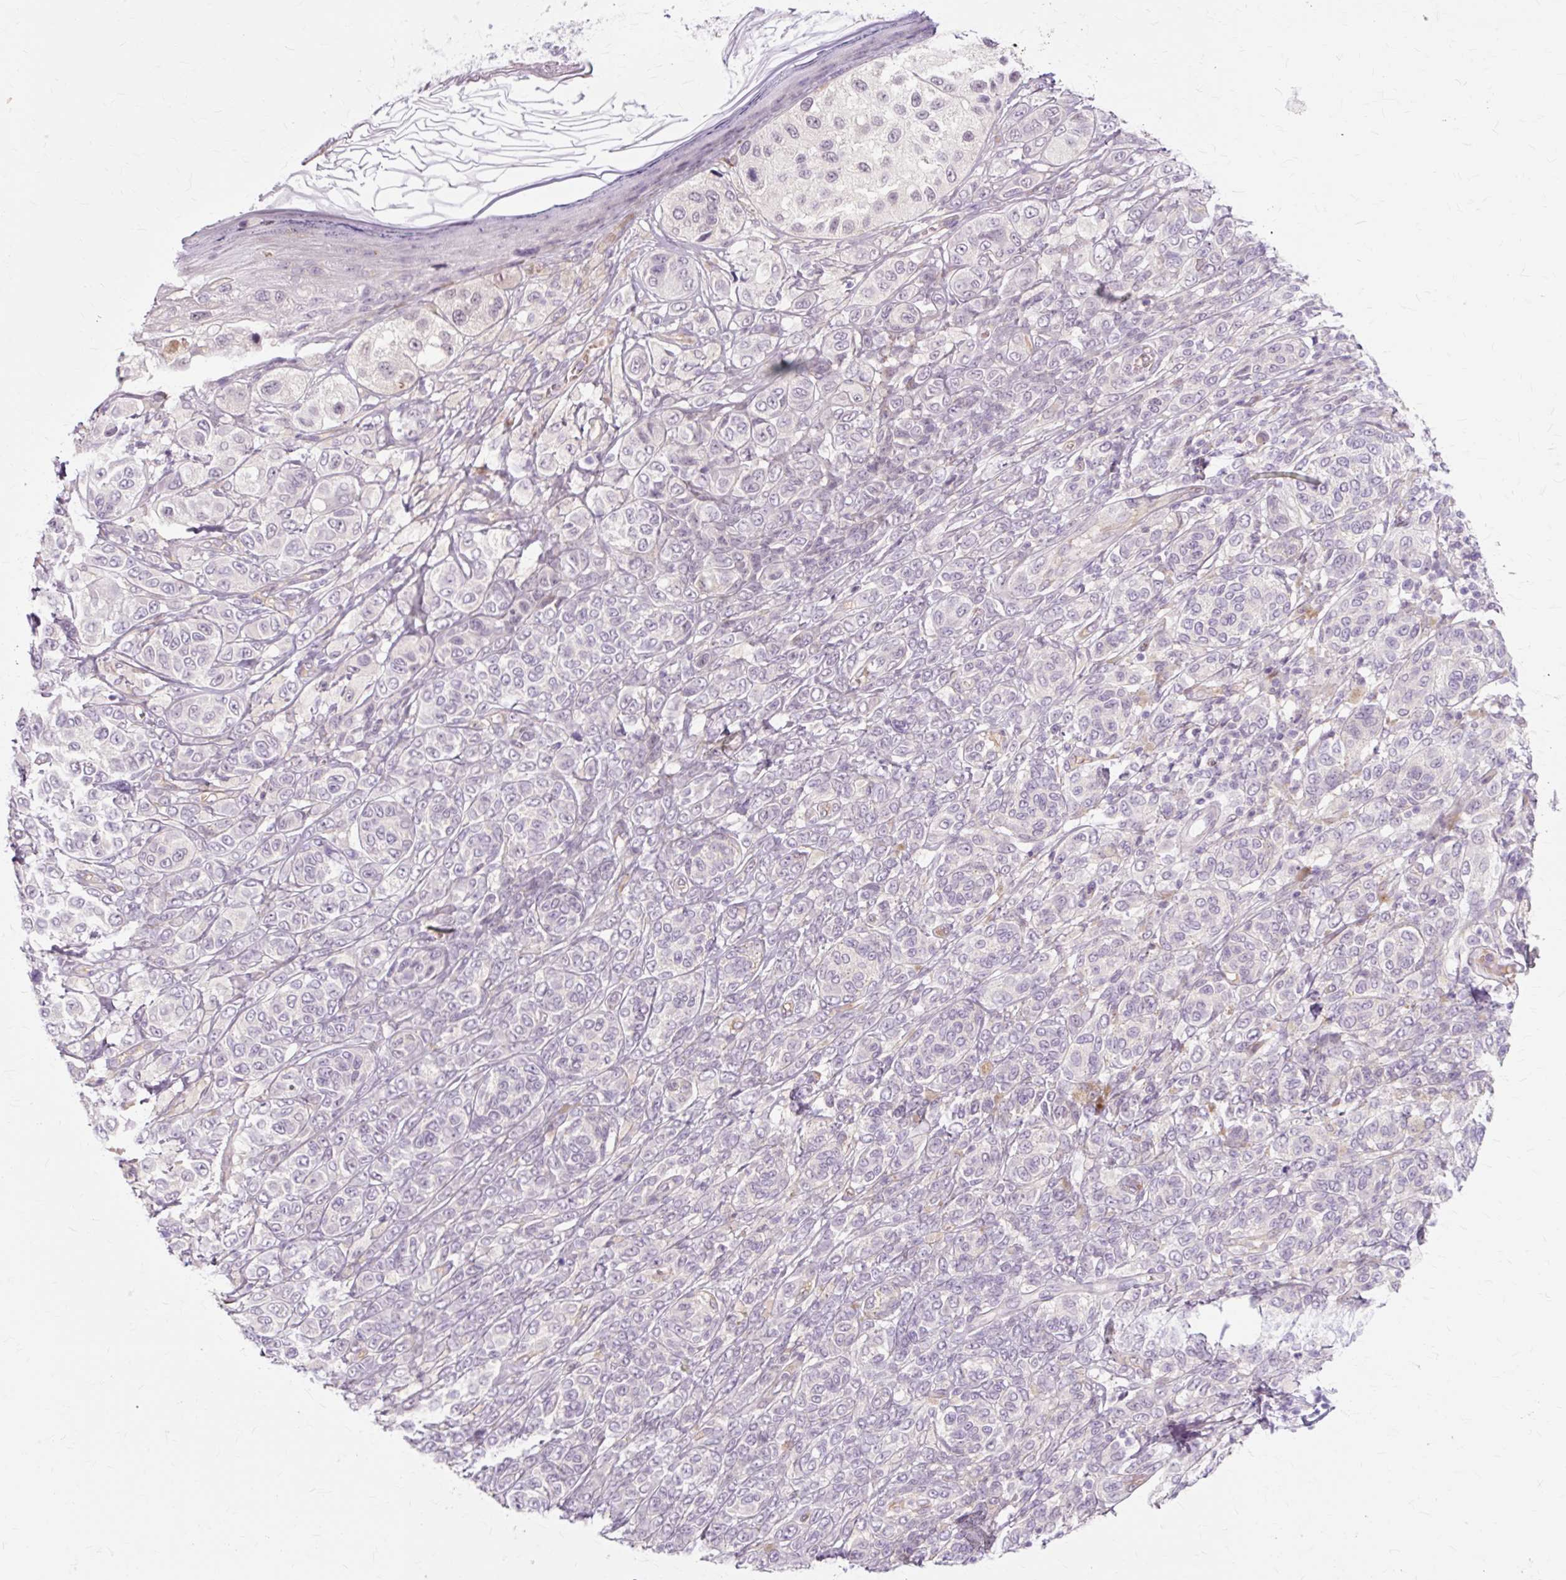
{"staining": {"intensity": "negative", "quantity": "none", "location": "none"}, "tissue": "melanoma", "cell_type": "Tumor cells", "image_type": "cancer", "snomed": [{"axis": "morphology", "description": "Malignant melanoma, NOS"}, {"axis": "topography", "description": "Skin"}], "caption": "A photomicrograph of human melanoma is negative for staining in tumor cells.", "gene": "ZNF35", "patient": {"sex": "male", "age": 42}}